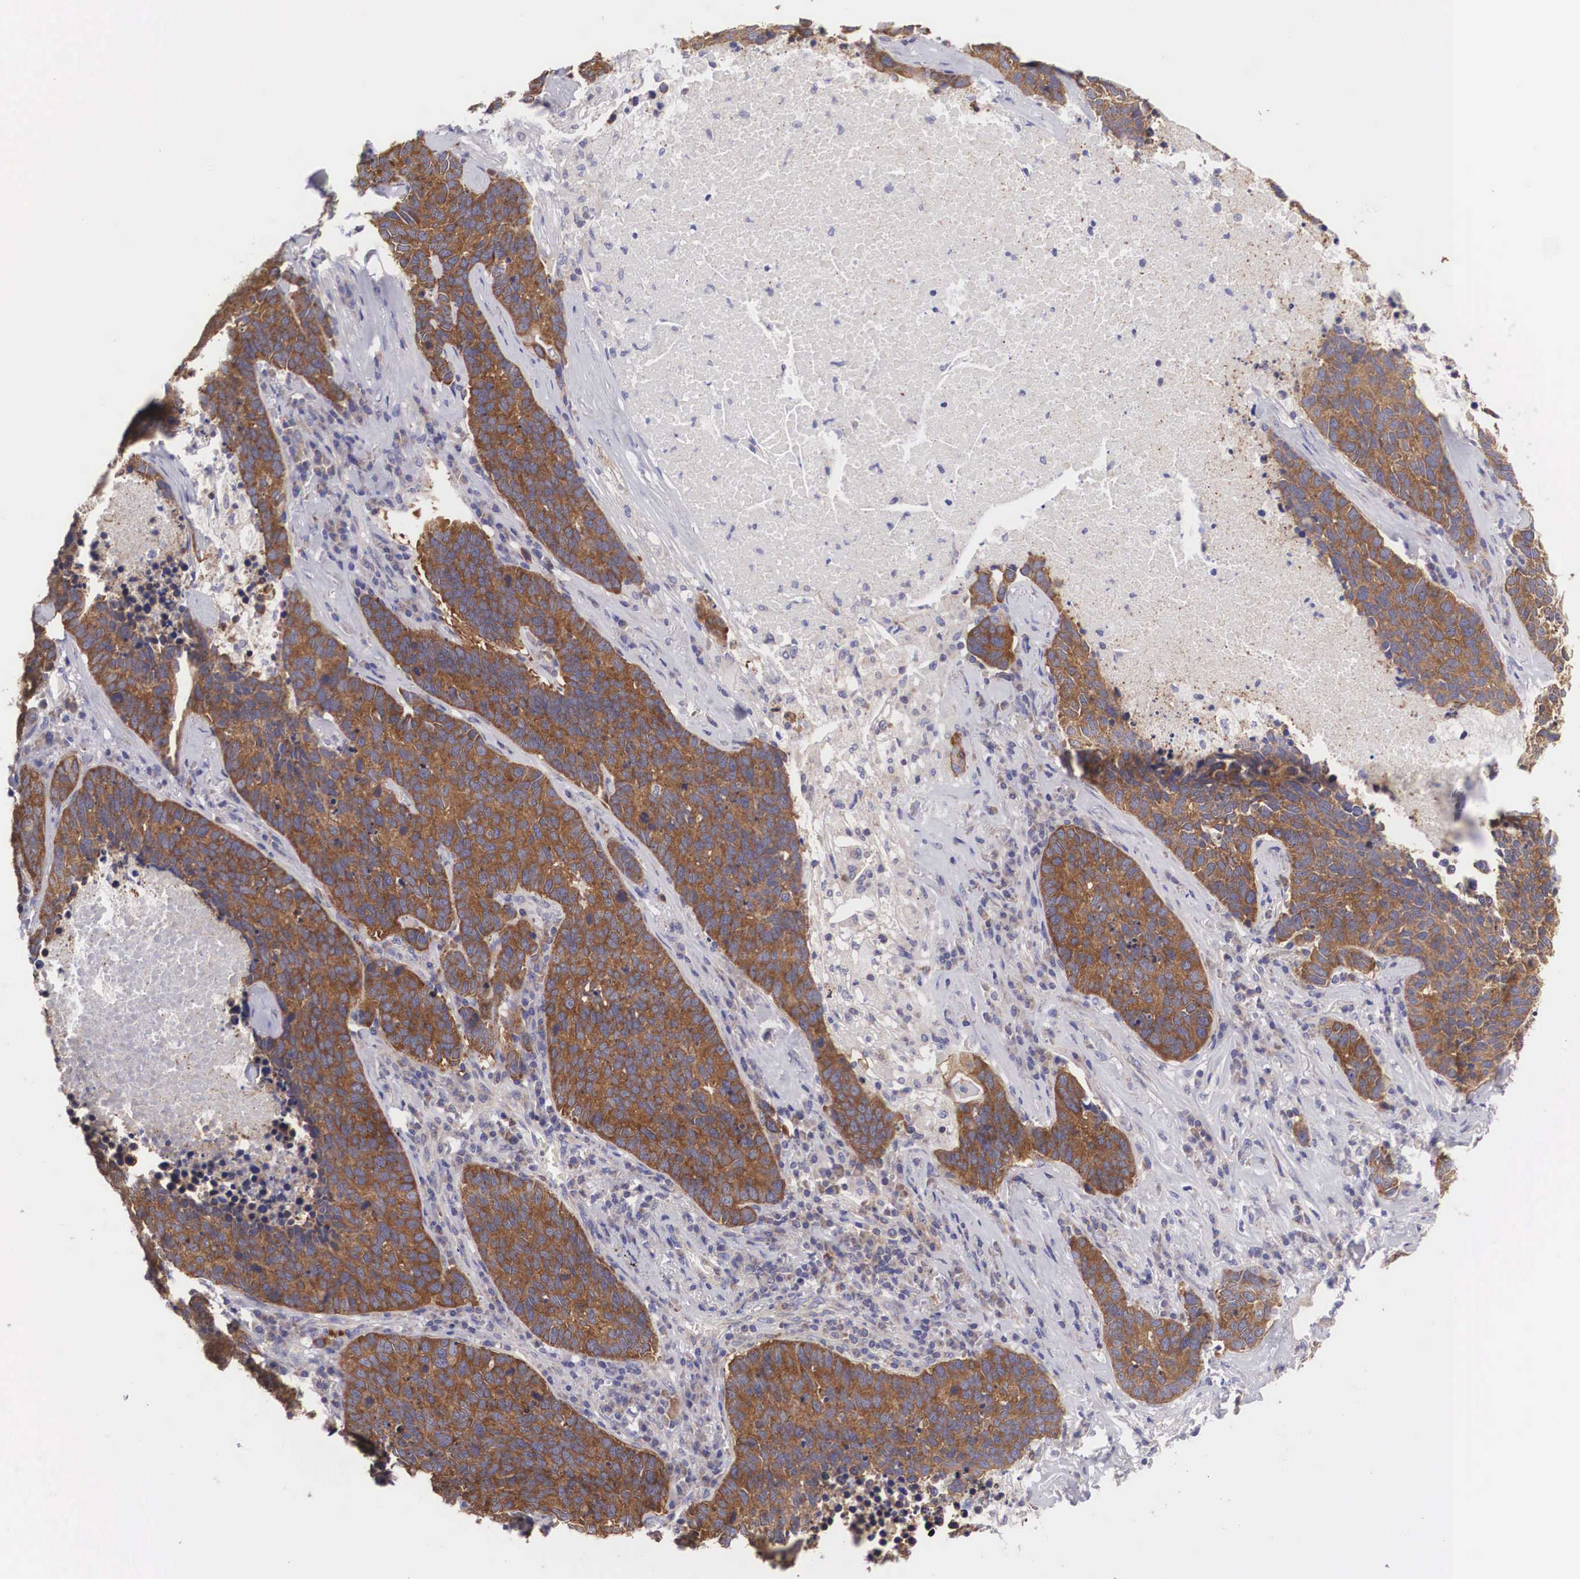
{"staining": {"intensity": "strong", "quantity": ">75%", "location": "cytoplasmic/membranous"}, "tissue": "lung cancer", "cell_type": "Tumor cells", "image_type": "cancer", "snomed": [{"axis": "morphology", "description": "Neoplasm, malignant, NOS"}, {"axis": "topography", "description": "Lung"}], "caption": "Lung neoplasm (malignant) stained for a protein (brown) shows strong cytoplasmic/membranous positive positivity in about >75% of tumor cells.", "gene": "TXLNG", "patient": {"sex": "female", "age": 75}}